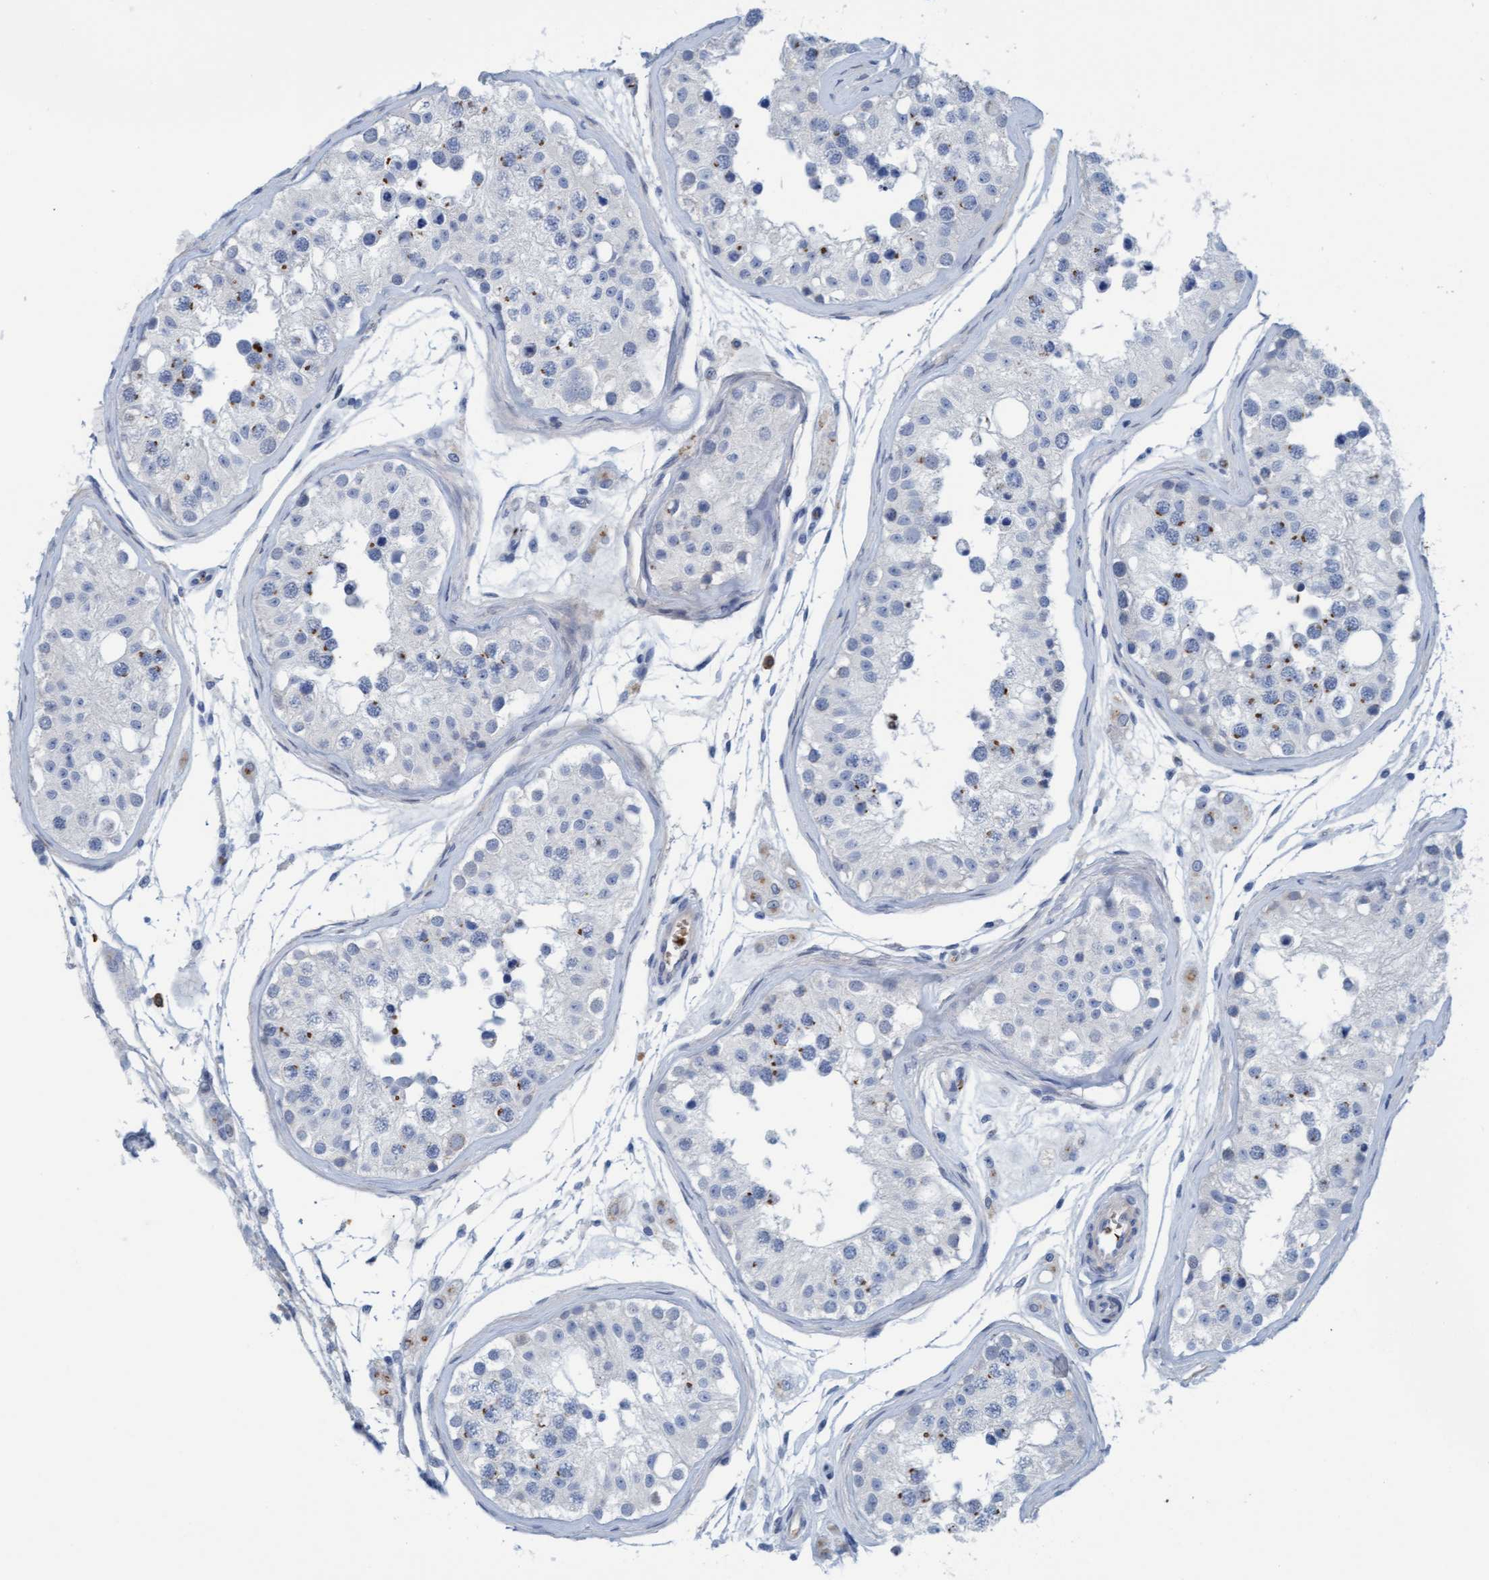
{"staining": {"intensity": "negative", "quantity": "none", "location": "none"}, "tissue": "testis", "cell_type": "Cells in seminiferous ducts", "image_type": "normal", "snomed": [{"axis": "morphology", "description": "Normal tissue, NOS"}, {"axis": "morphology", "description": "Adenocarcinoma, metastatic, NOS"}, {"axis": "topography", "description": "Testis"}], "caption": "Human testis stained for a protein using immunohistochemistry (IHC) demonstrates no staining in cells in seminiferous ducts.", "gene": "P2RX5", "patient": {"sex": "male", "age": 26}}